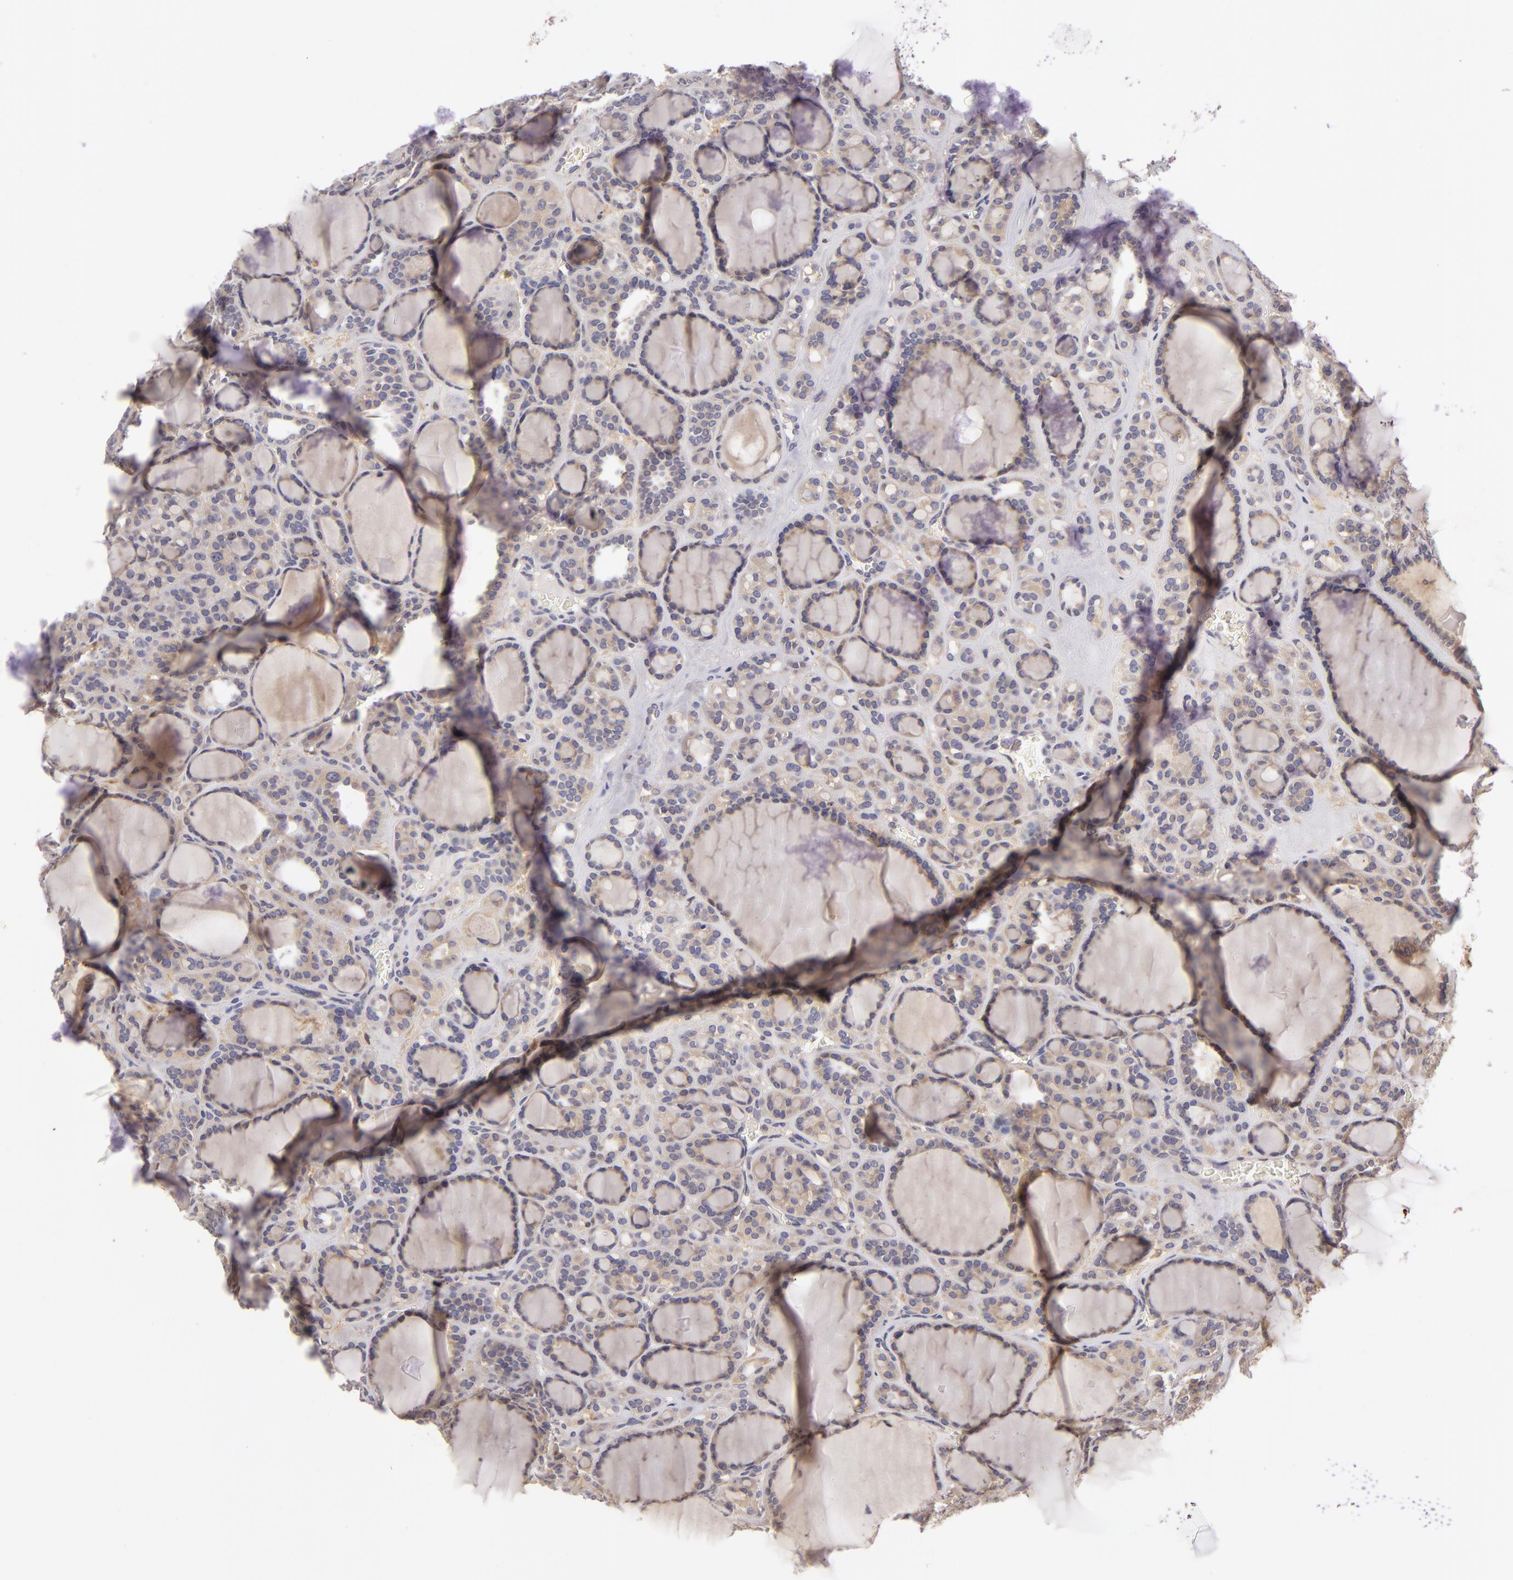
{"staining": {"intensity": "weak", "quantity": "25%-75%", "location": "cytoplasmic/membranous"}, "tissue": "thyroid cancer", "cell_type": "Tumor cells", "image_type": "cancer", "snomed": [{"axis": "morphology", "description": "Follicular adenoma carcinoma, NOS"}, {"axis": "topography", "description": "Thyroid gland"}], "caption": "A high-resolution micrograph shows immunohistochemistry staining of thyroid cancer (follicular adenoma carcinoma), which shows weak cytoplasmic/membranous positivity in about 25%-75% of tumor cells.", "gene": "ZNF229", "patient": {"sex": "female", "age": 71}}